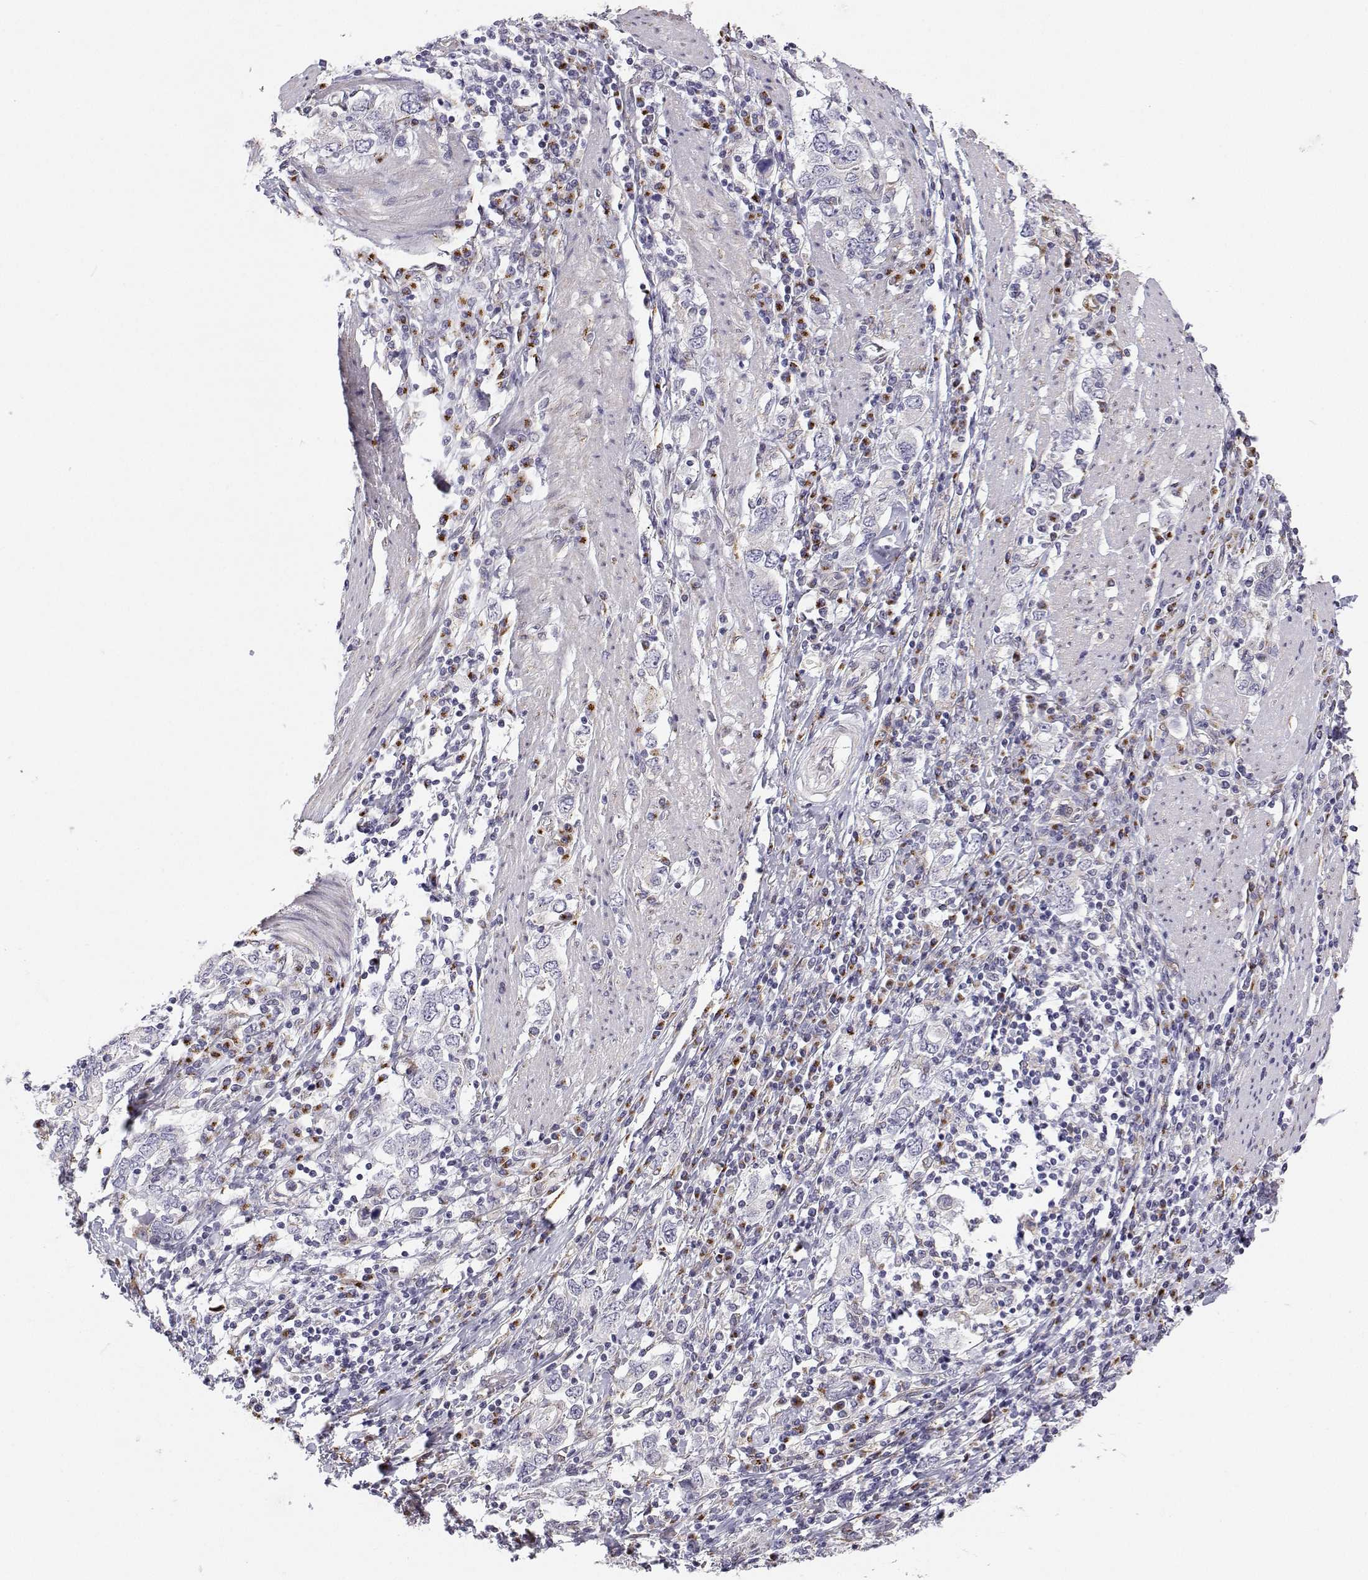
{"staining": {"intensity": "negative", "quantity": "none", "location": "none"}, "tissue": "stomach cancer", "cell_type": "Tumor cells", "image_type": "cancer", "snomed": [{"axis": "morphology", "description": "Adenocarcinoma, NOS"}, {"axis": "topography", "description": "Stomach, upper"}, {"axis": "topography", "description": "Stomach"}], "caption": "A photomicrograph of human stomach adenocarcinoma is negative for staining in tumor cells.", "gene": "STARD13", "patient": {"sex": "male", "age": 62}}